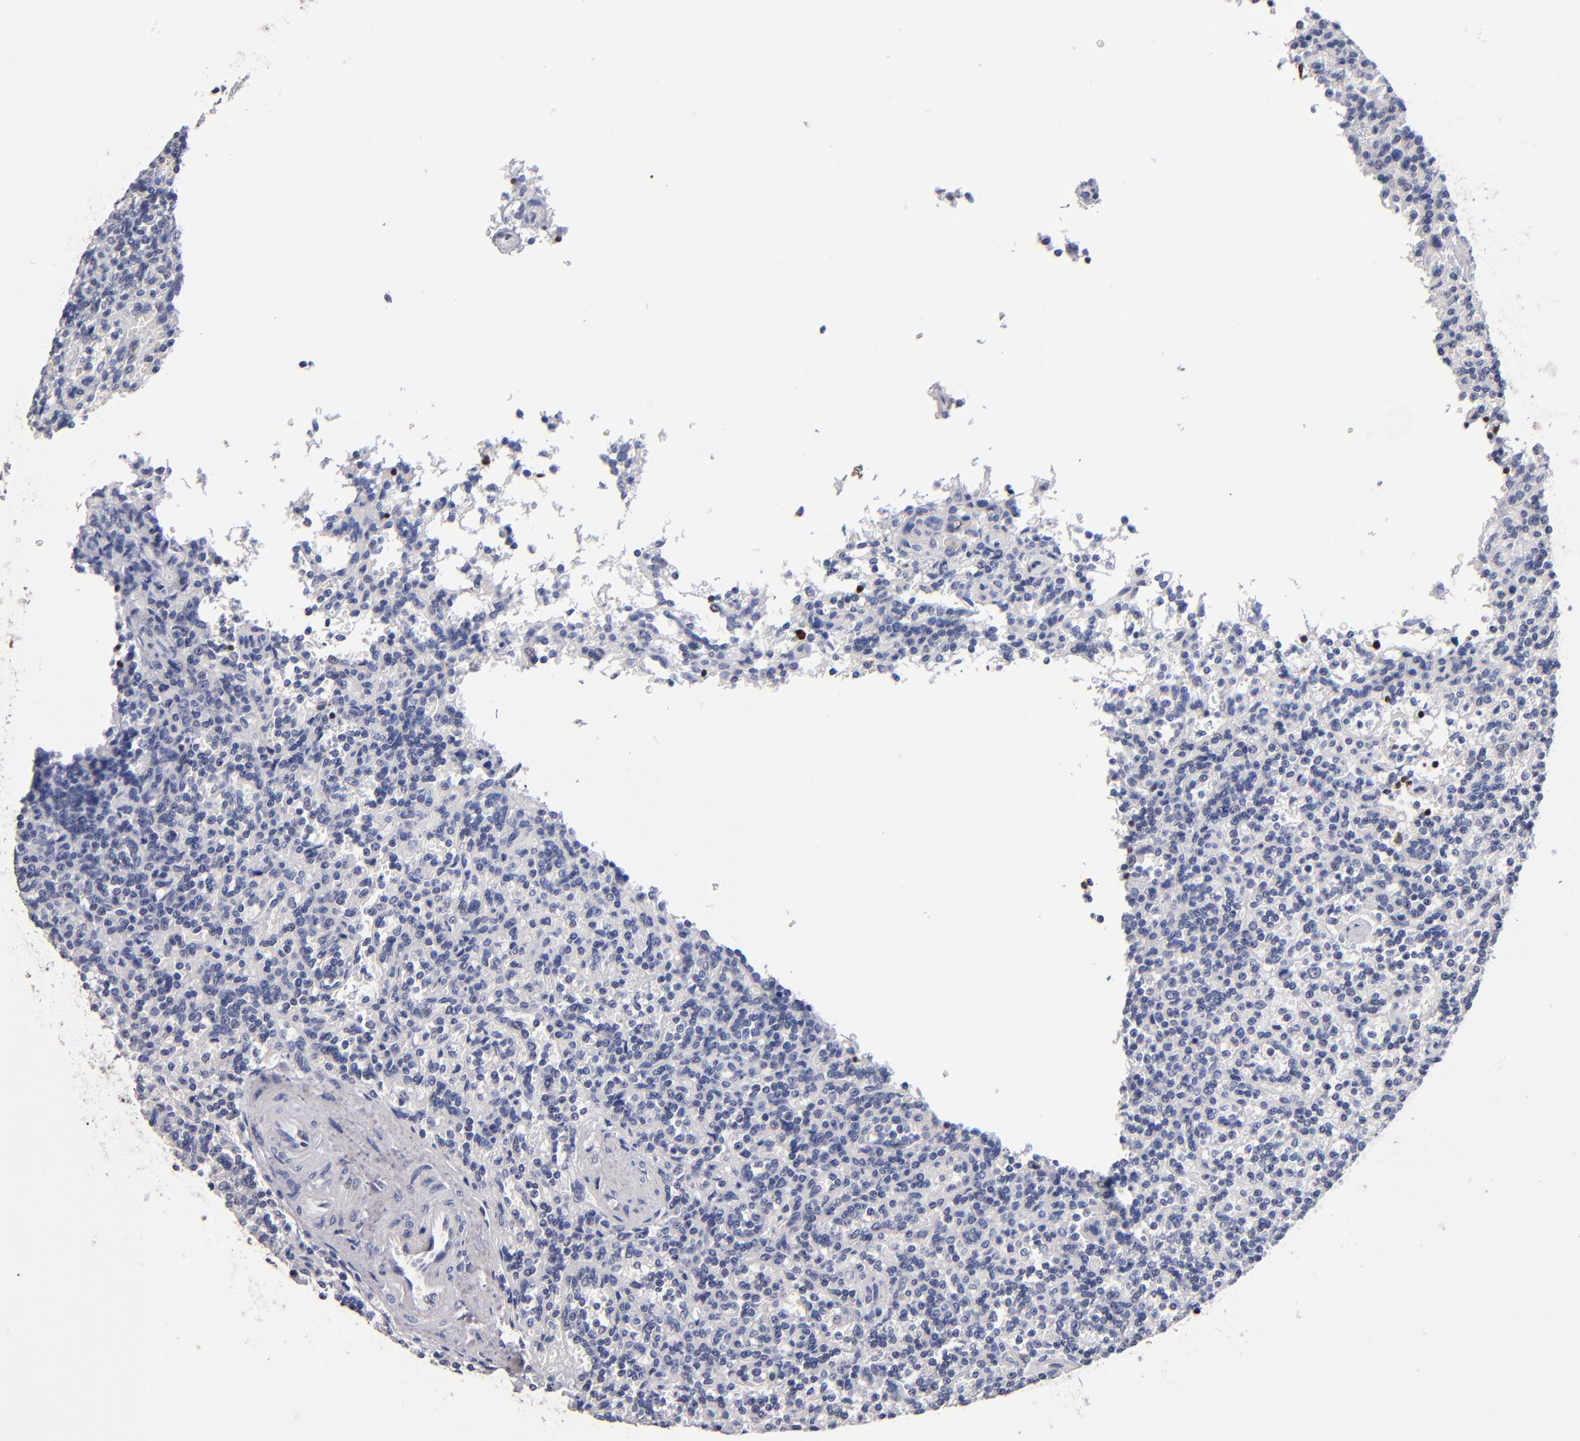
{"staining": {"intensity": "negative", "quantity": "none", "location": "none"}, "tissue": "lymphoma", "cell_type": "Tumor cells", "image_type": "cancer", "snomed": [{"axis": "morphology", "description": "Malignant lymphoma, non-Hodgkin's type, Low grade"}, {"axis": "topography", "description": "Spleen"}], "caption": "Tumor cells show no significant protein expression in lymphoma.", "gene": "MN1", "patient": {"sex": "male", "age": 73}}